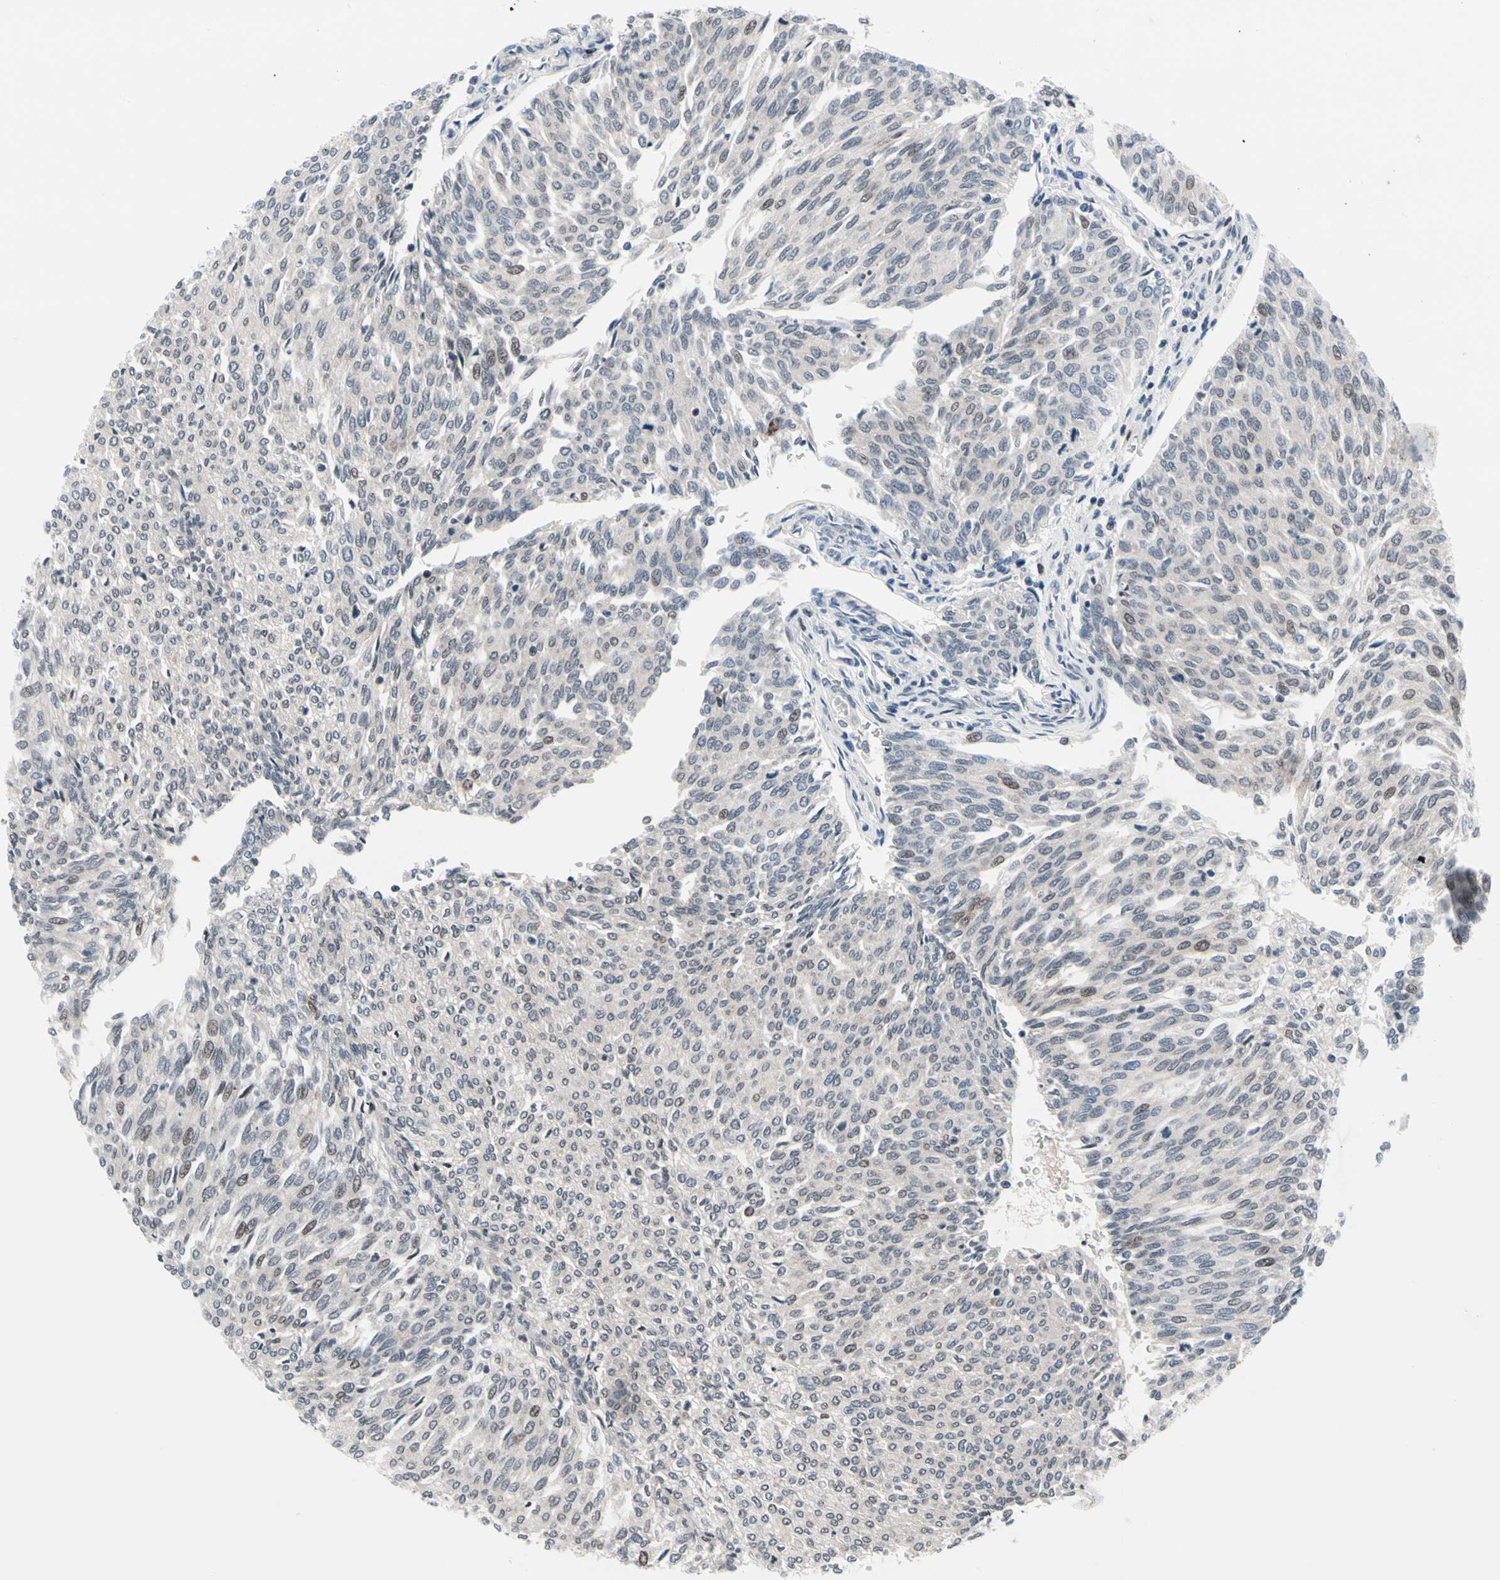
{"staining": {"intensity": "weak", "quantity": "<25%", "location": "nuclear"}, "tissue": "urothelial cancer", "cell_type": "Tumor cells", "image_type": "cancer", "snomed": [{"axis": "morphology", "description": "Urothelial carcinoma, Low grade"}, {"axis": "topography", "description": "Urinary bladder"}], "caption": "Photomicrograph shows no significant protein positivity in tumor cells of low-grade urothelial carcinoma.", "gene": "TXN", "patient": {"sex": "female", "age": 79}}